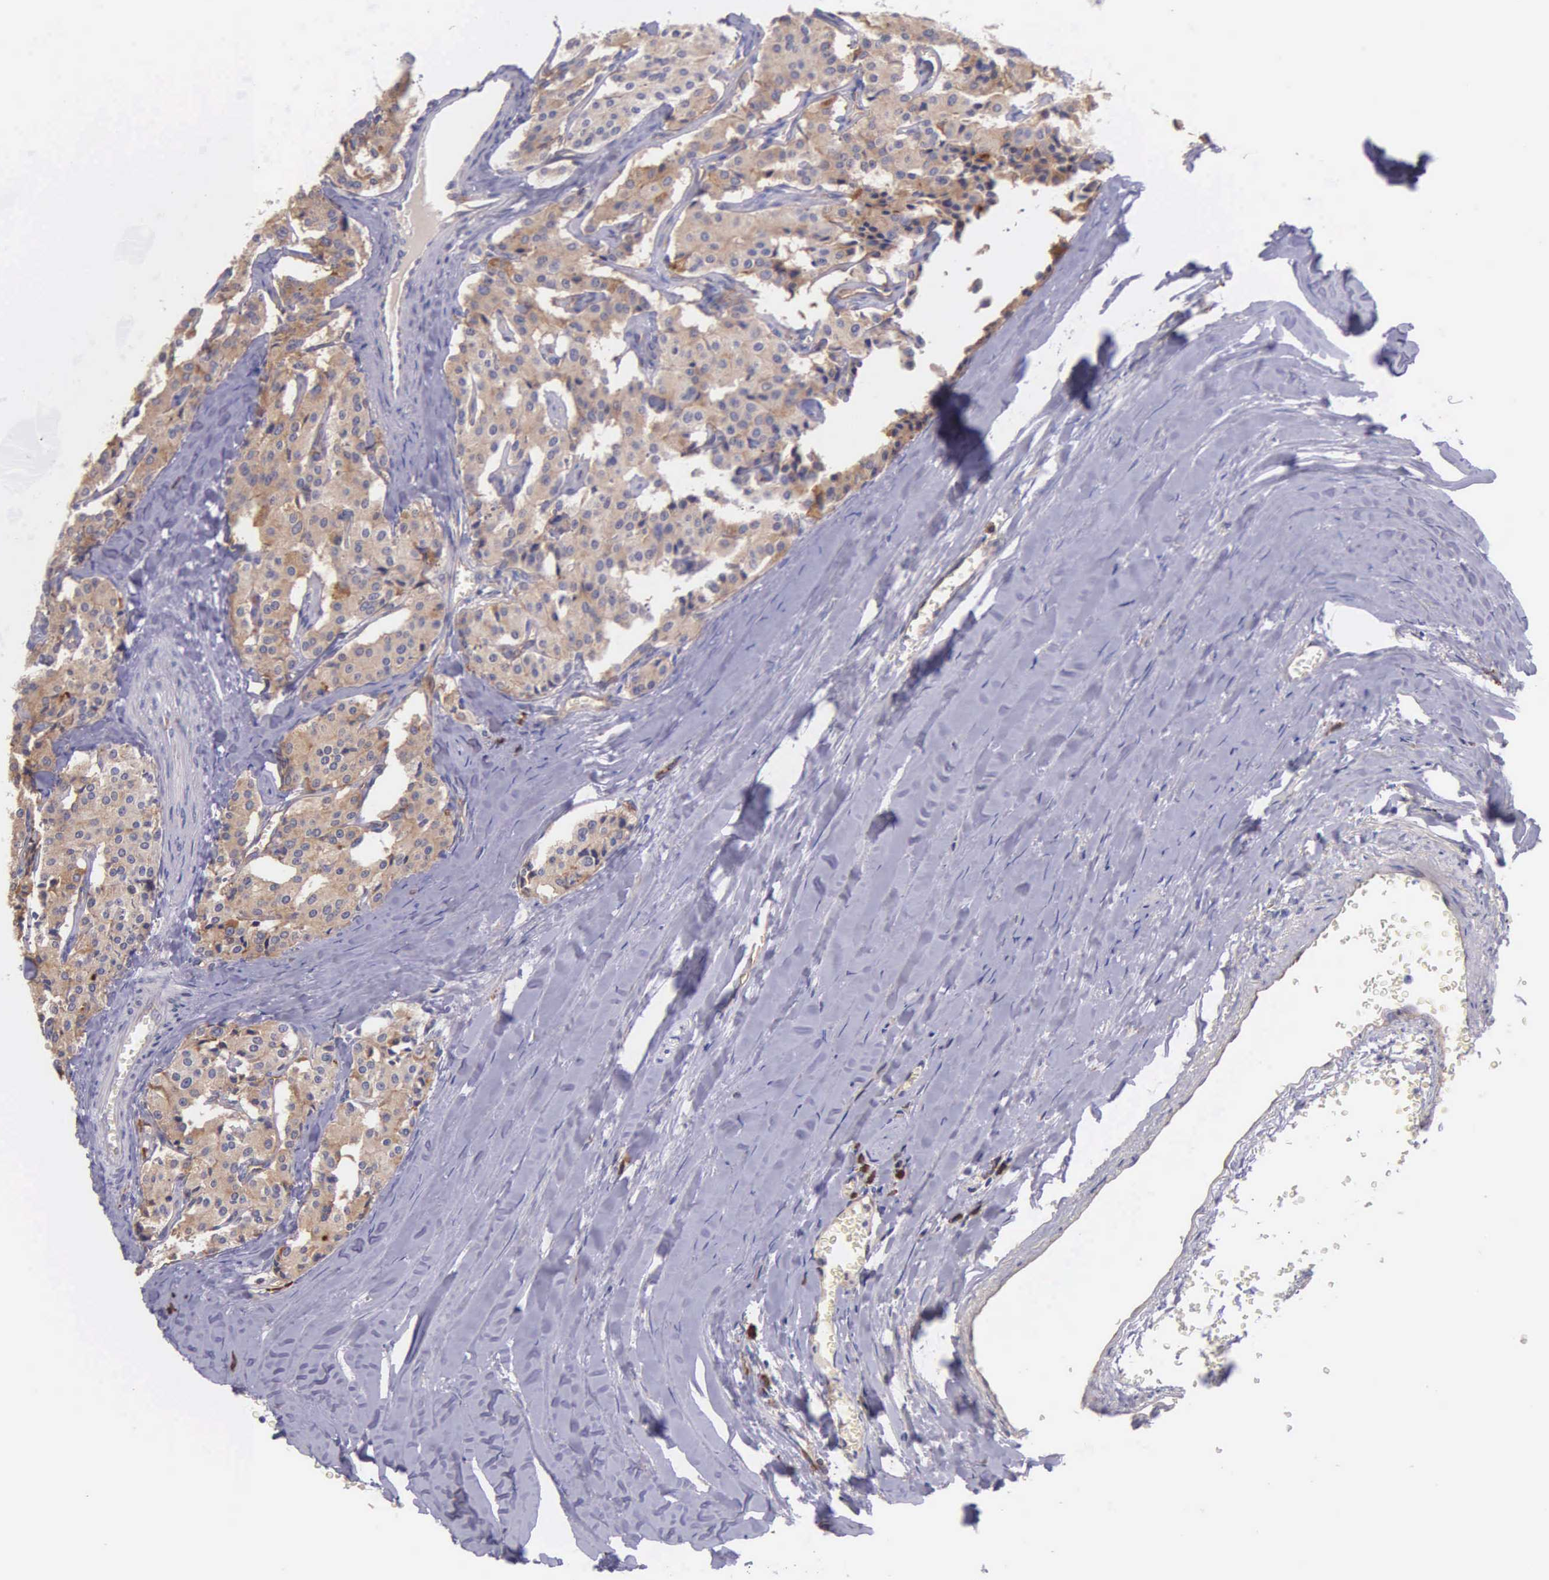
{"staining": {"intensity": "moderate", "quantity": ">75%", "location": "cytoplasmic/membranous"}, "tissue": "carcinoid", "cell_type": "Tumor cells", "image_type": "cancer", "snomed": [{"axis": "morphology", "description": "Carcinoid, malignant, NOS"}, {"axis": "topography", "description": "Bronchus"}], "caption": "This is a photomicrograph of immunohistochemistry staining of malignant carcinoid, which shows moderate staining in the cytoplasmic/membranous of tumor cells.", "gene": "ZC3H12B", "patient": {"sex": "male", "age": 55}}